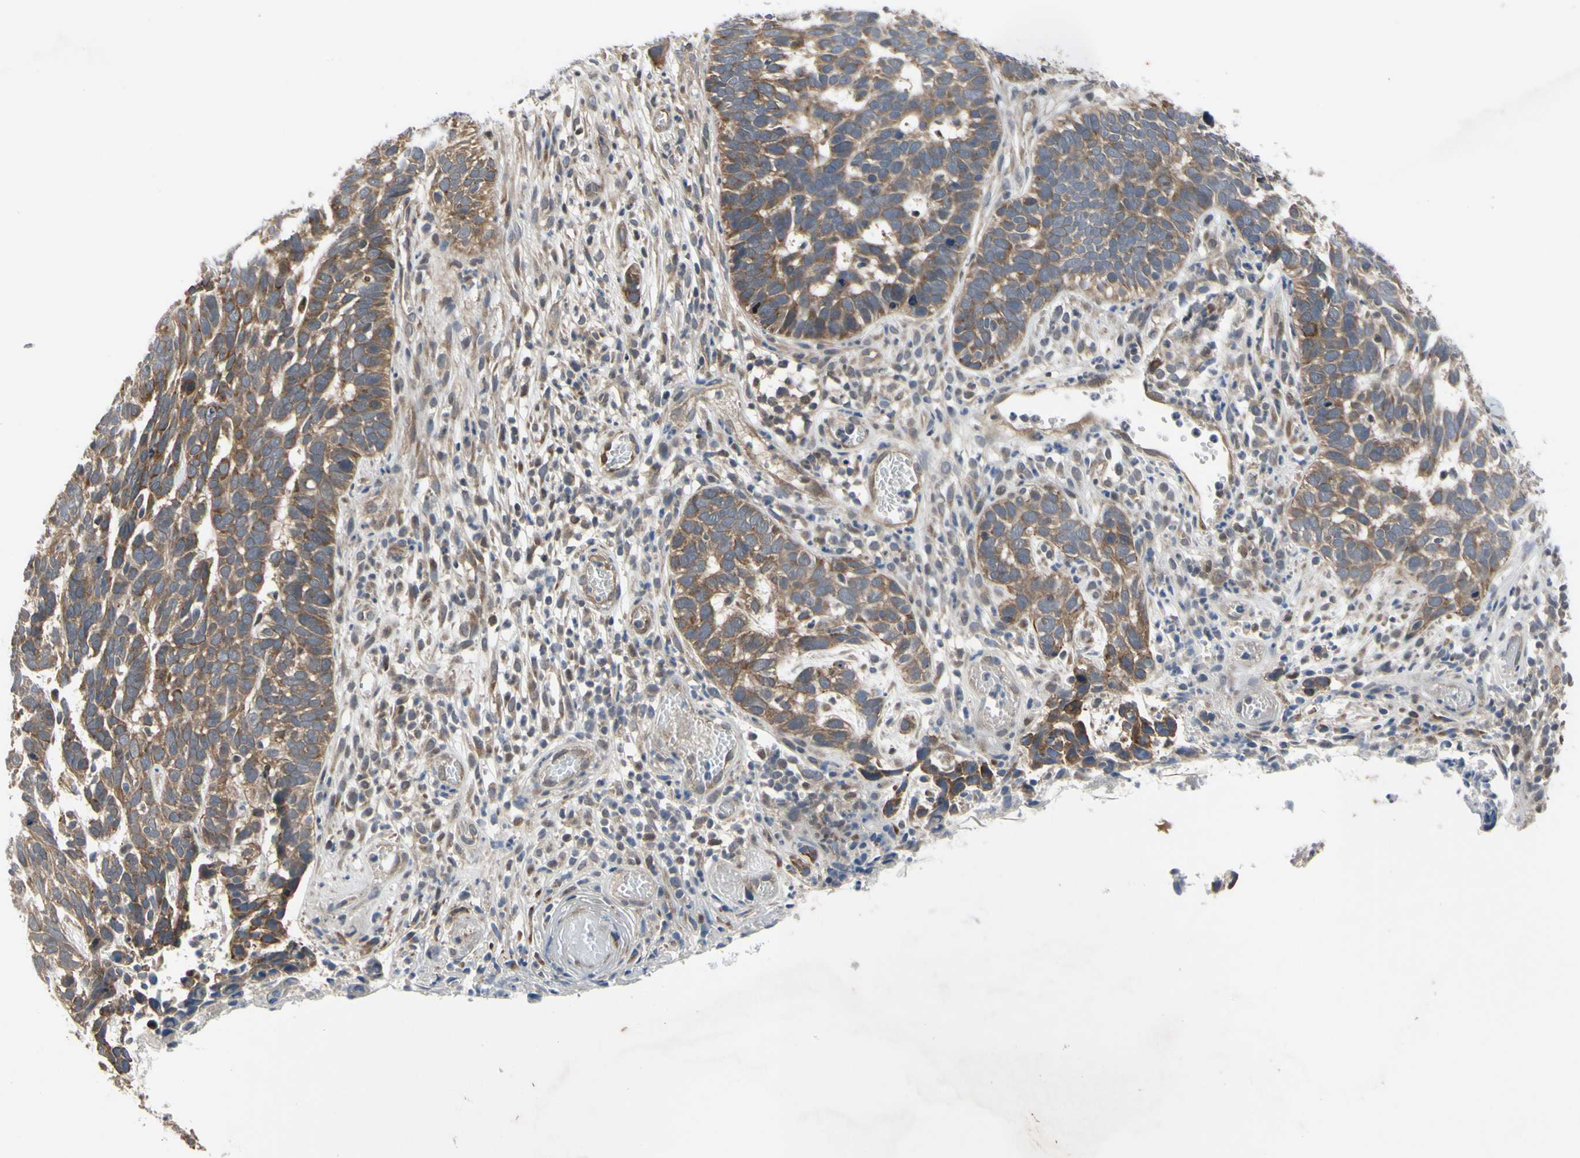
{"staining": {"intensity": "moderate", "quantity": ">75%", "location": "cytoplasmic/membranous"}, "tissue": "skin cancer", "cell_type": "Tumor cells", "image_type": "cancer", "snomed": [{"axis": "morphology", "description": "Basal cell carcinoma"}, {"axis": "topography", "description": "Skin"}], "caption": "This histopathology image reveals IHC staining of human skin cancer, with medium moderate cytoplasmic/membranous staining in approximately >75% of tumor cells.", "gene": "XIAP", "patient": {"sex": "male", "age": 87}}